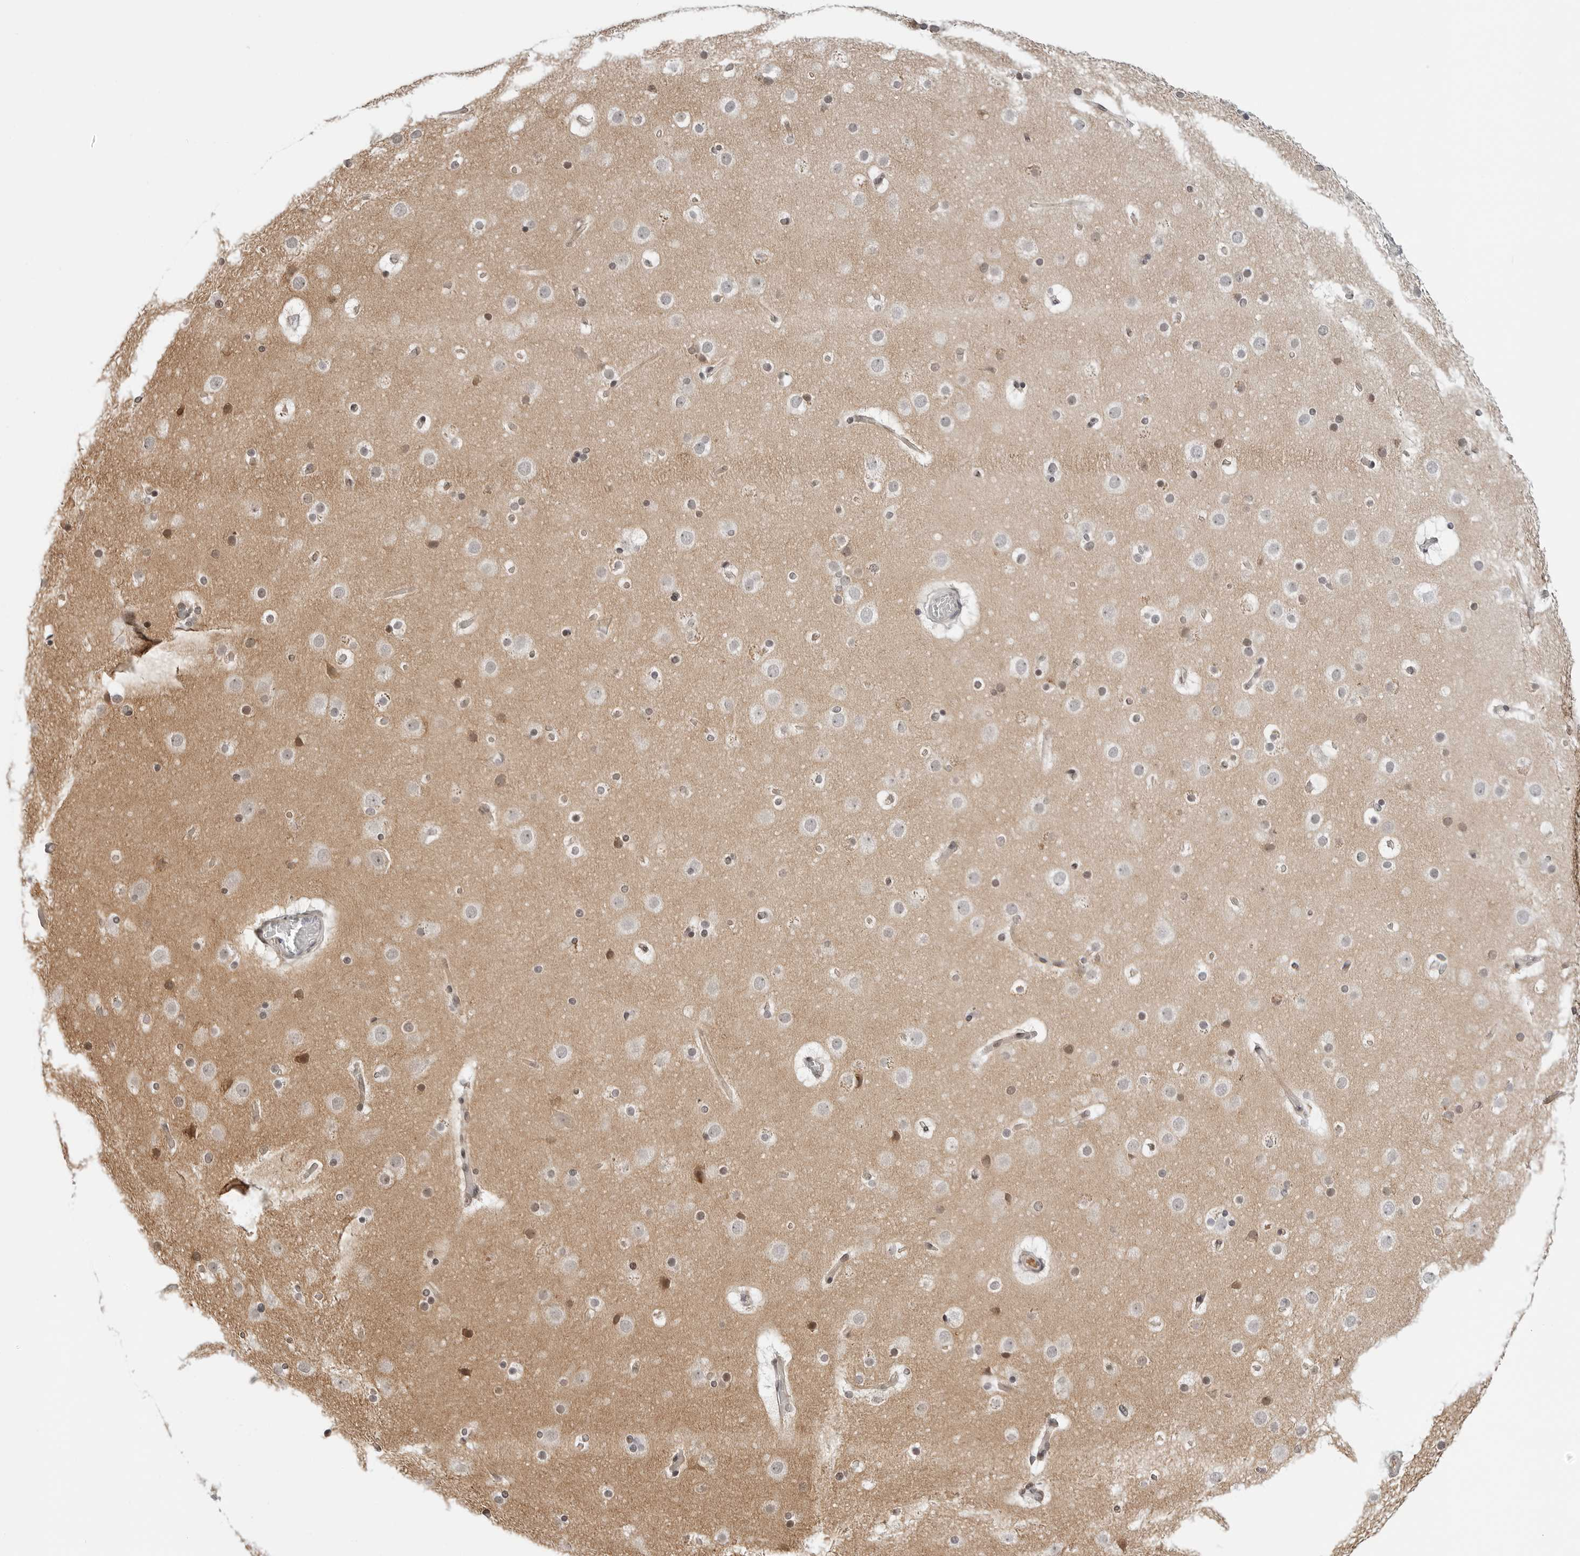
{"staining": {"intensity": "negative", "quantity": "none", "location": "none"}, "tissue": "cerebral cortex", "cell_type": "Endothelial cells", "image_type": "normal", "snomed": [{"axis": "morphology", "description": "Normal tissue, NOS"}, {"axis": "topography", "description": "Cerebral cortex"}], "caption": "DAB immunohistochemical staining of benign cerebral cortex demonstrates no significant expression in endothelial cells. (Brightfield microscopy of DAB immunohistochemistry at high magnification).", "gene": "TSEN2", "patient": {"sex": "male", "age": 57}}